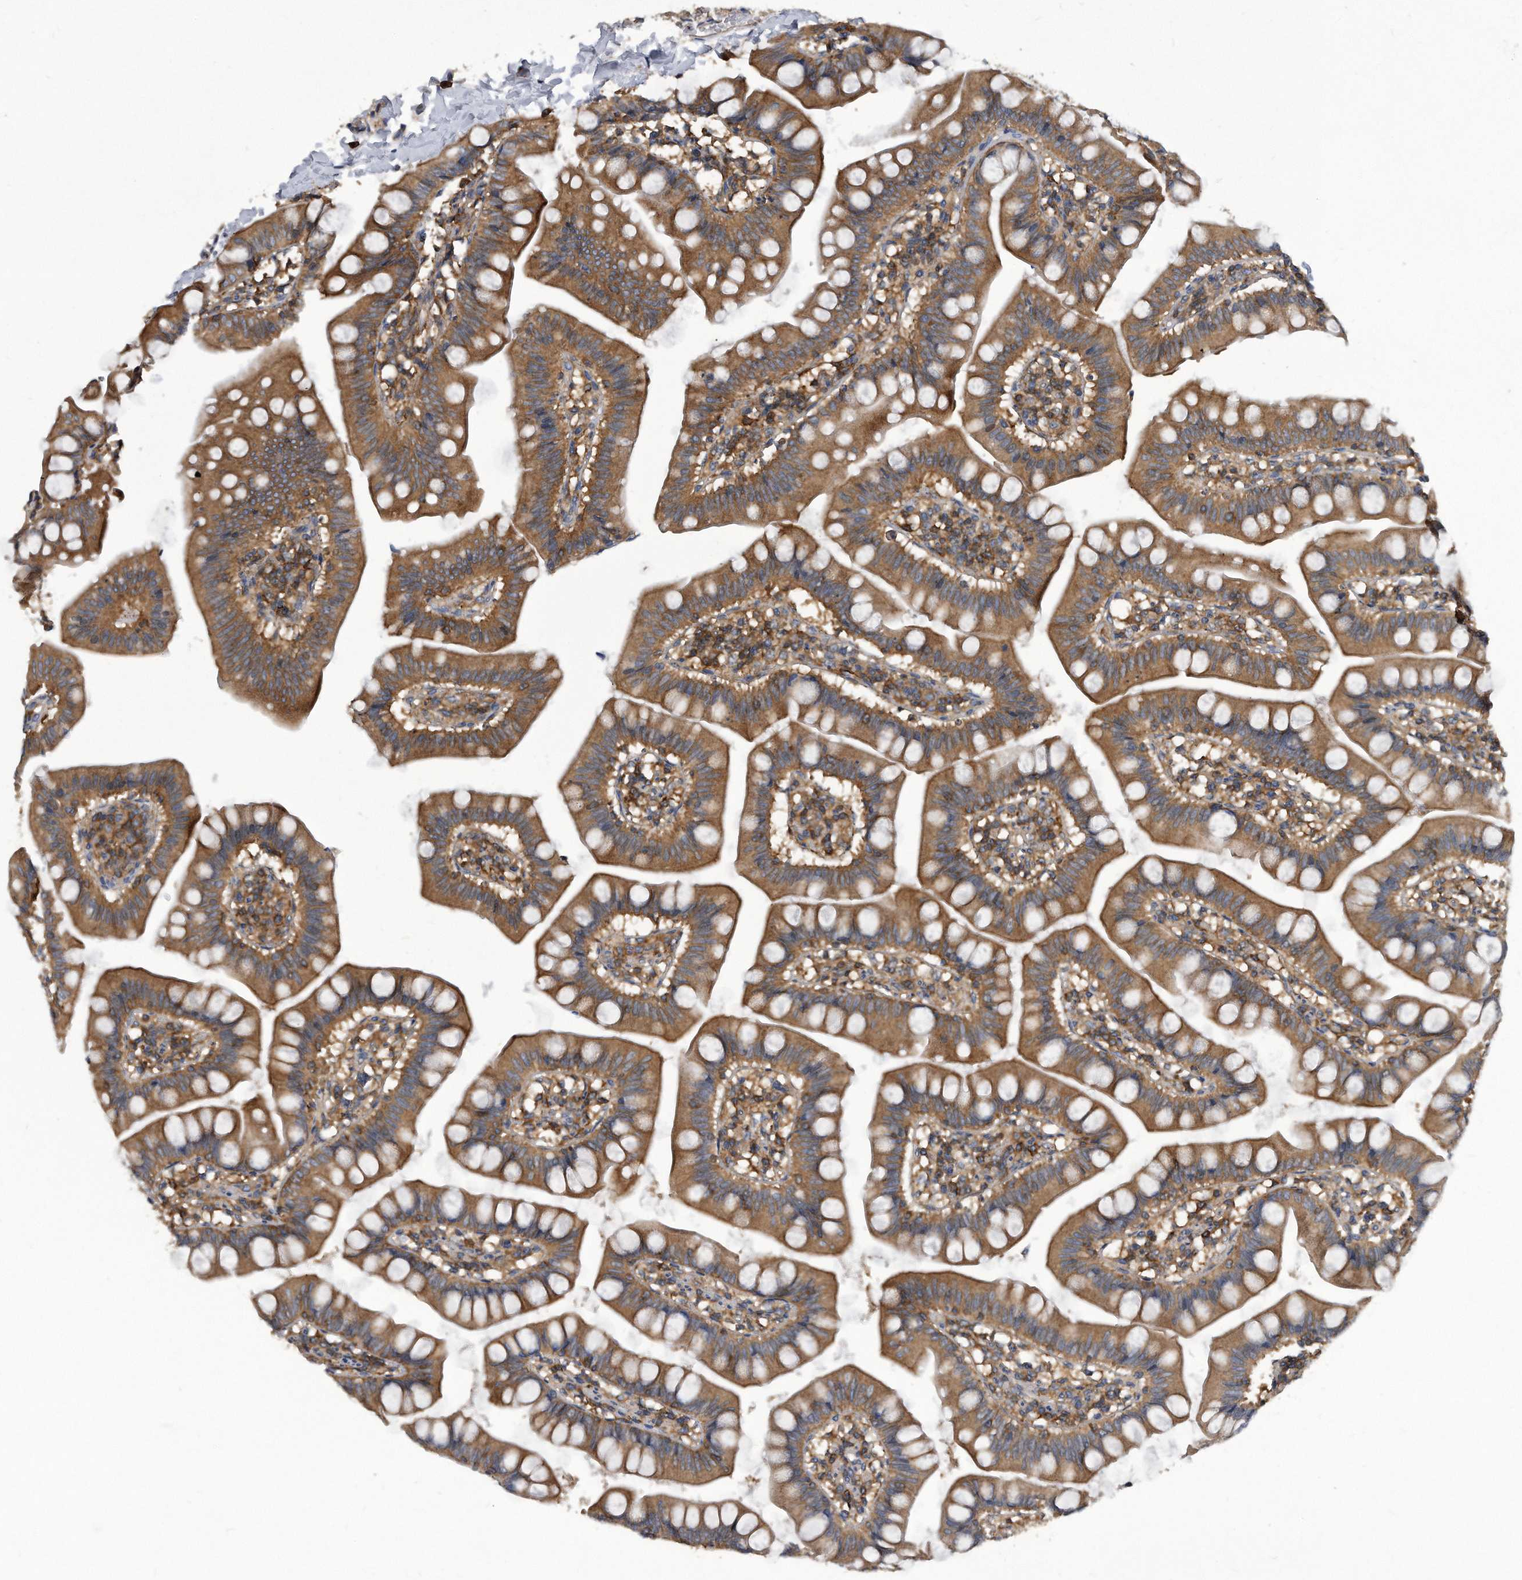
{"staining": {"intensity": "moderate", "quantity": ">75%", "location": "cytoplasmic/membranous"}, "tissue": "small intestine", "cell_type": "Glandular cells", "image_type": "normal", "snomed": [{"axis": "morphology", "description": "Normal tissue, NOS"}, {"axis": "topography", "description": "Small intestine"}], "caption": "About >75% of glandular cells in benign human small intestine show moderate cytoplasmic/membranous protein expression as visualized by brown immunohistochemical staining.", "gene": "ATG5", "patient": {"sex": "male", "age": 7}}